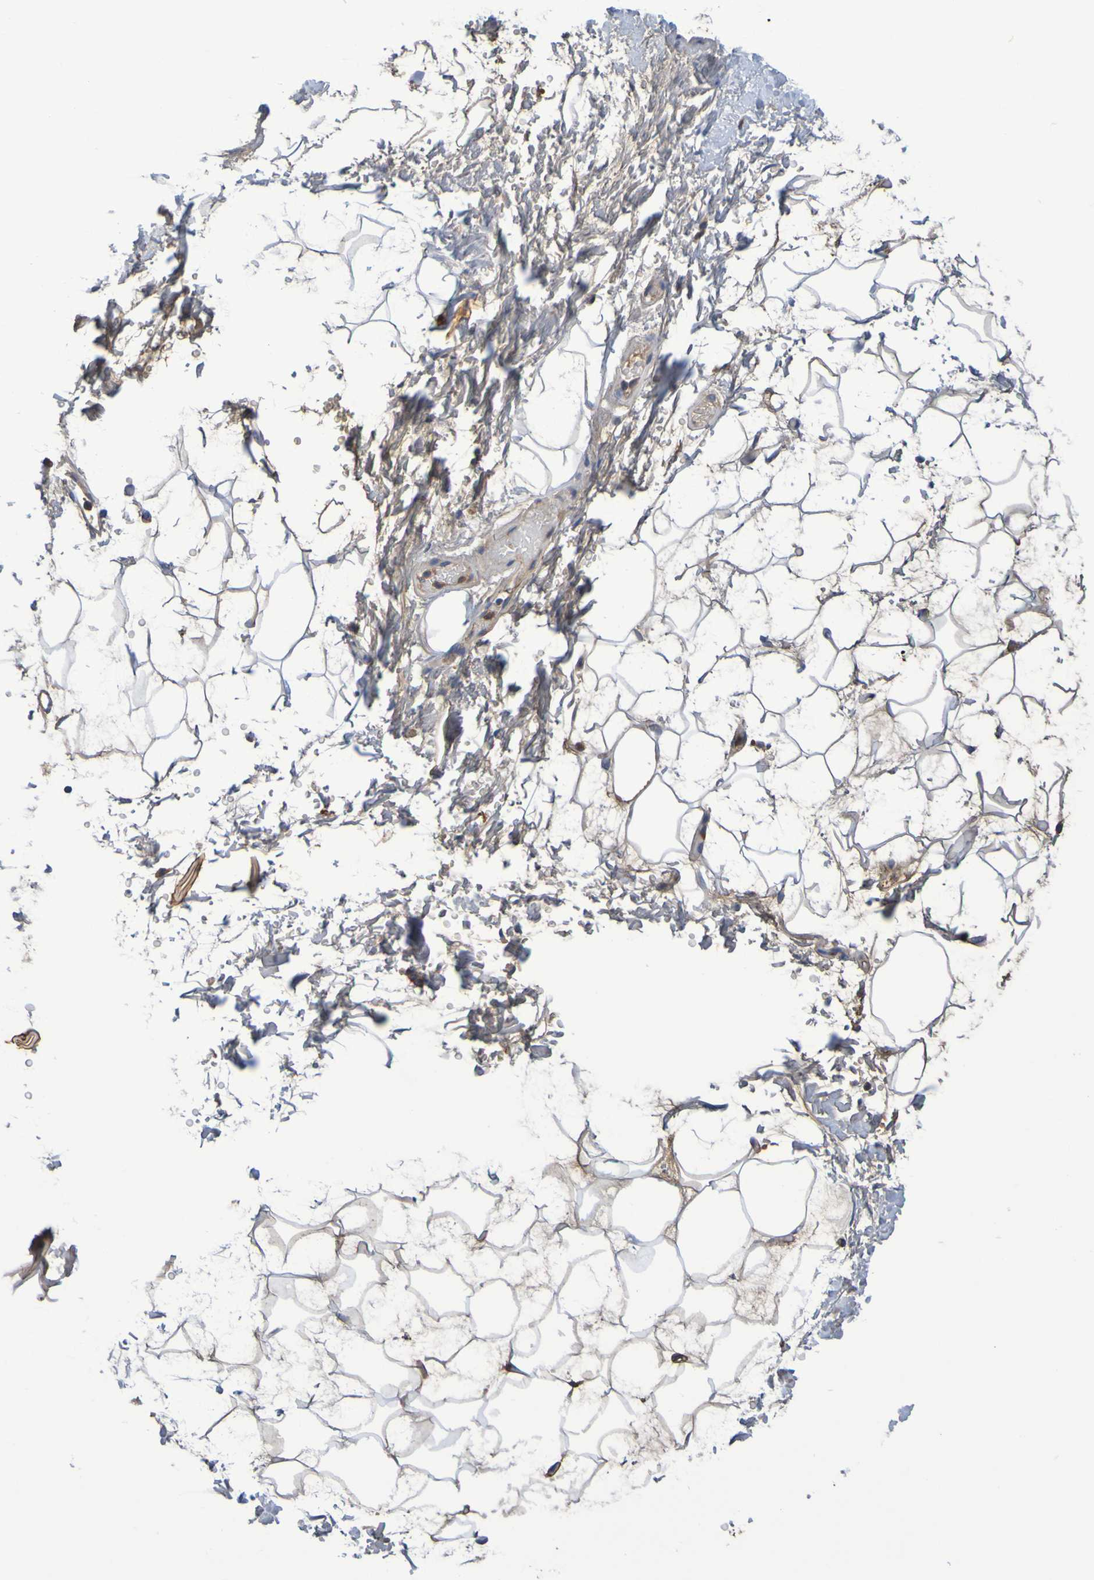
{"staining": {"intensity": "strong", "quantity": ">75%", "location": "cytoplasmic/membranous"}, "tissue": "adipose tissue", "cell_type": "Adipocytes", "image_type": "normal", "snomed": [{"axis": "morphology", "description": "Normal tissue, NOS"}, {"axis": "topography", "description": "Soft tissue"}], "caption": "Adipose tissue stained for a protein reveals strong cytoplasmic/membranous positivity in adipocytes.", "gene": "GAB3", "patient": {"sex": "male", "age": 72}}